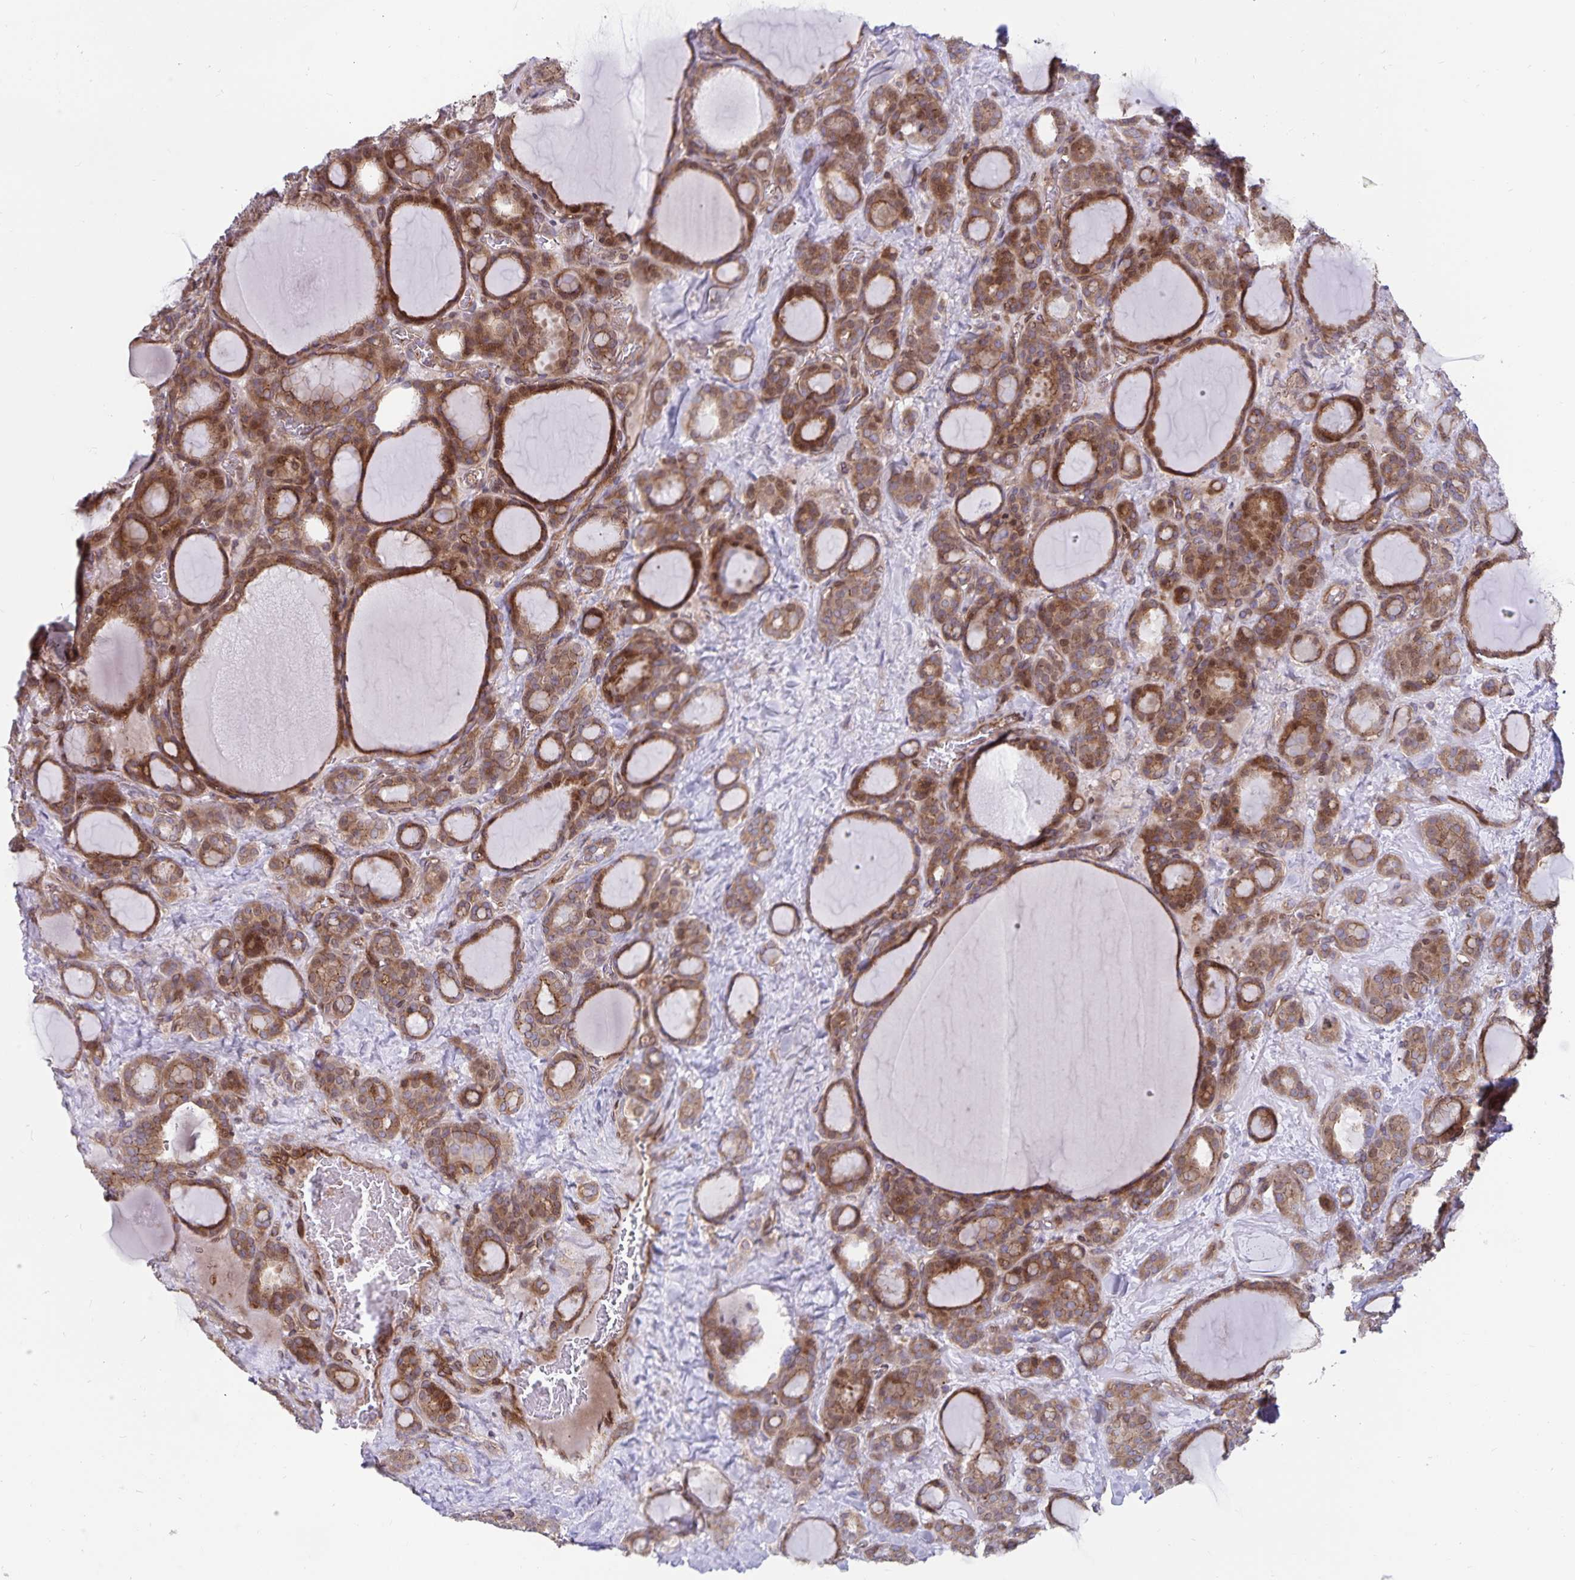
{"staining": {"intensity": "moderate", "quantity": ">75%", "location": "cytoplasmic/membranous"}, "tissue": "thyroid cancer", "cell_type": "Tumor cells", "image_type": "cancer", "snomed": [{"axis": "morphology", "description": "Normal tissue, NOS"}, {"axis": "morphology", "description": "Follicular adenoma carcinoma, NOS"}, {"axis": "topography", "description": "Thyroid gland"}], "caption": "Follicular adenoma carcinoma (thyroid) stained with a protein marker reveals moderate staining in tumor cells.", "gene": "SEC62", "patient": {"sex": "female", "age": 31}}